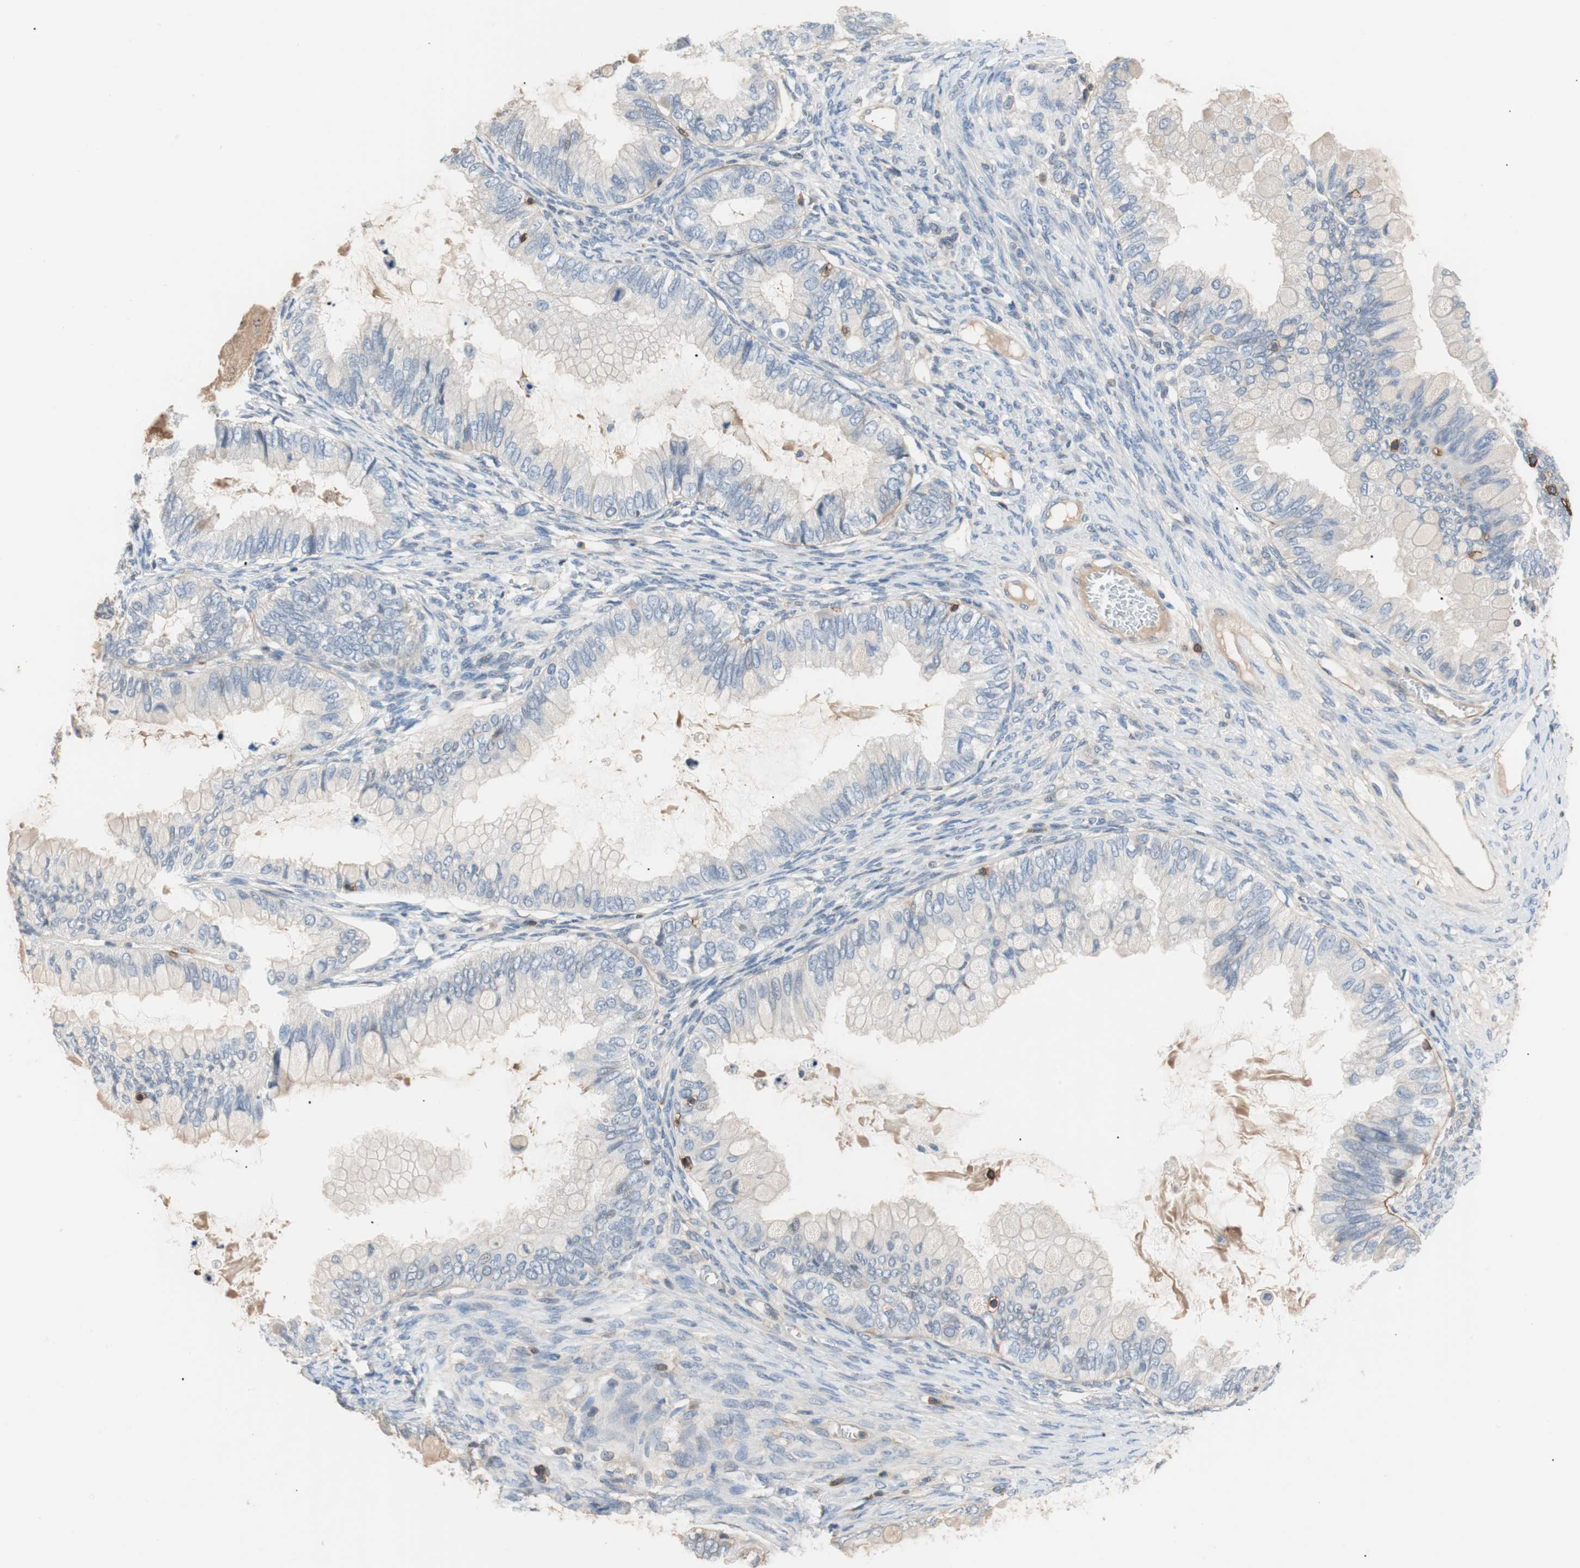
{"staining": {"intensity": "weak", "quantity": "25%-75%", "location": "cytoplasmic/membranous"}, "tissue": "ovarian cancer", "cell_type": "Tumor cells", "image_type": "cancer", "snomed": [{"axis": "morphology", "description": "Cystadenocarcinoma, mucinous, NOS"}, {"axis": "topography", "description": "Ovary"}], "caption": "Ovarian cancer stained with DAB (3,3'-diaminobenzidine) IHC shows low levels of weak cytoplasmic/membranous expression in approximately 25%-75% of tumor cells. The staining was performed using DAB, with brown indicating positive protein expression. Nuclei are stained blue with hematoxylin.", "gene": "TNFRSF18", "patient": {"sex": "female", "age": 80}}